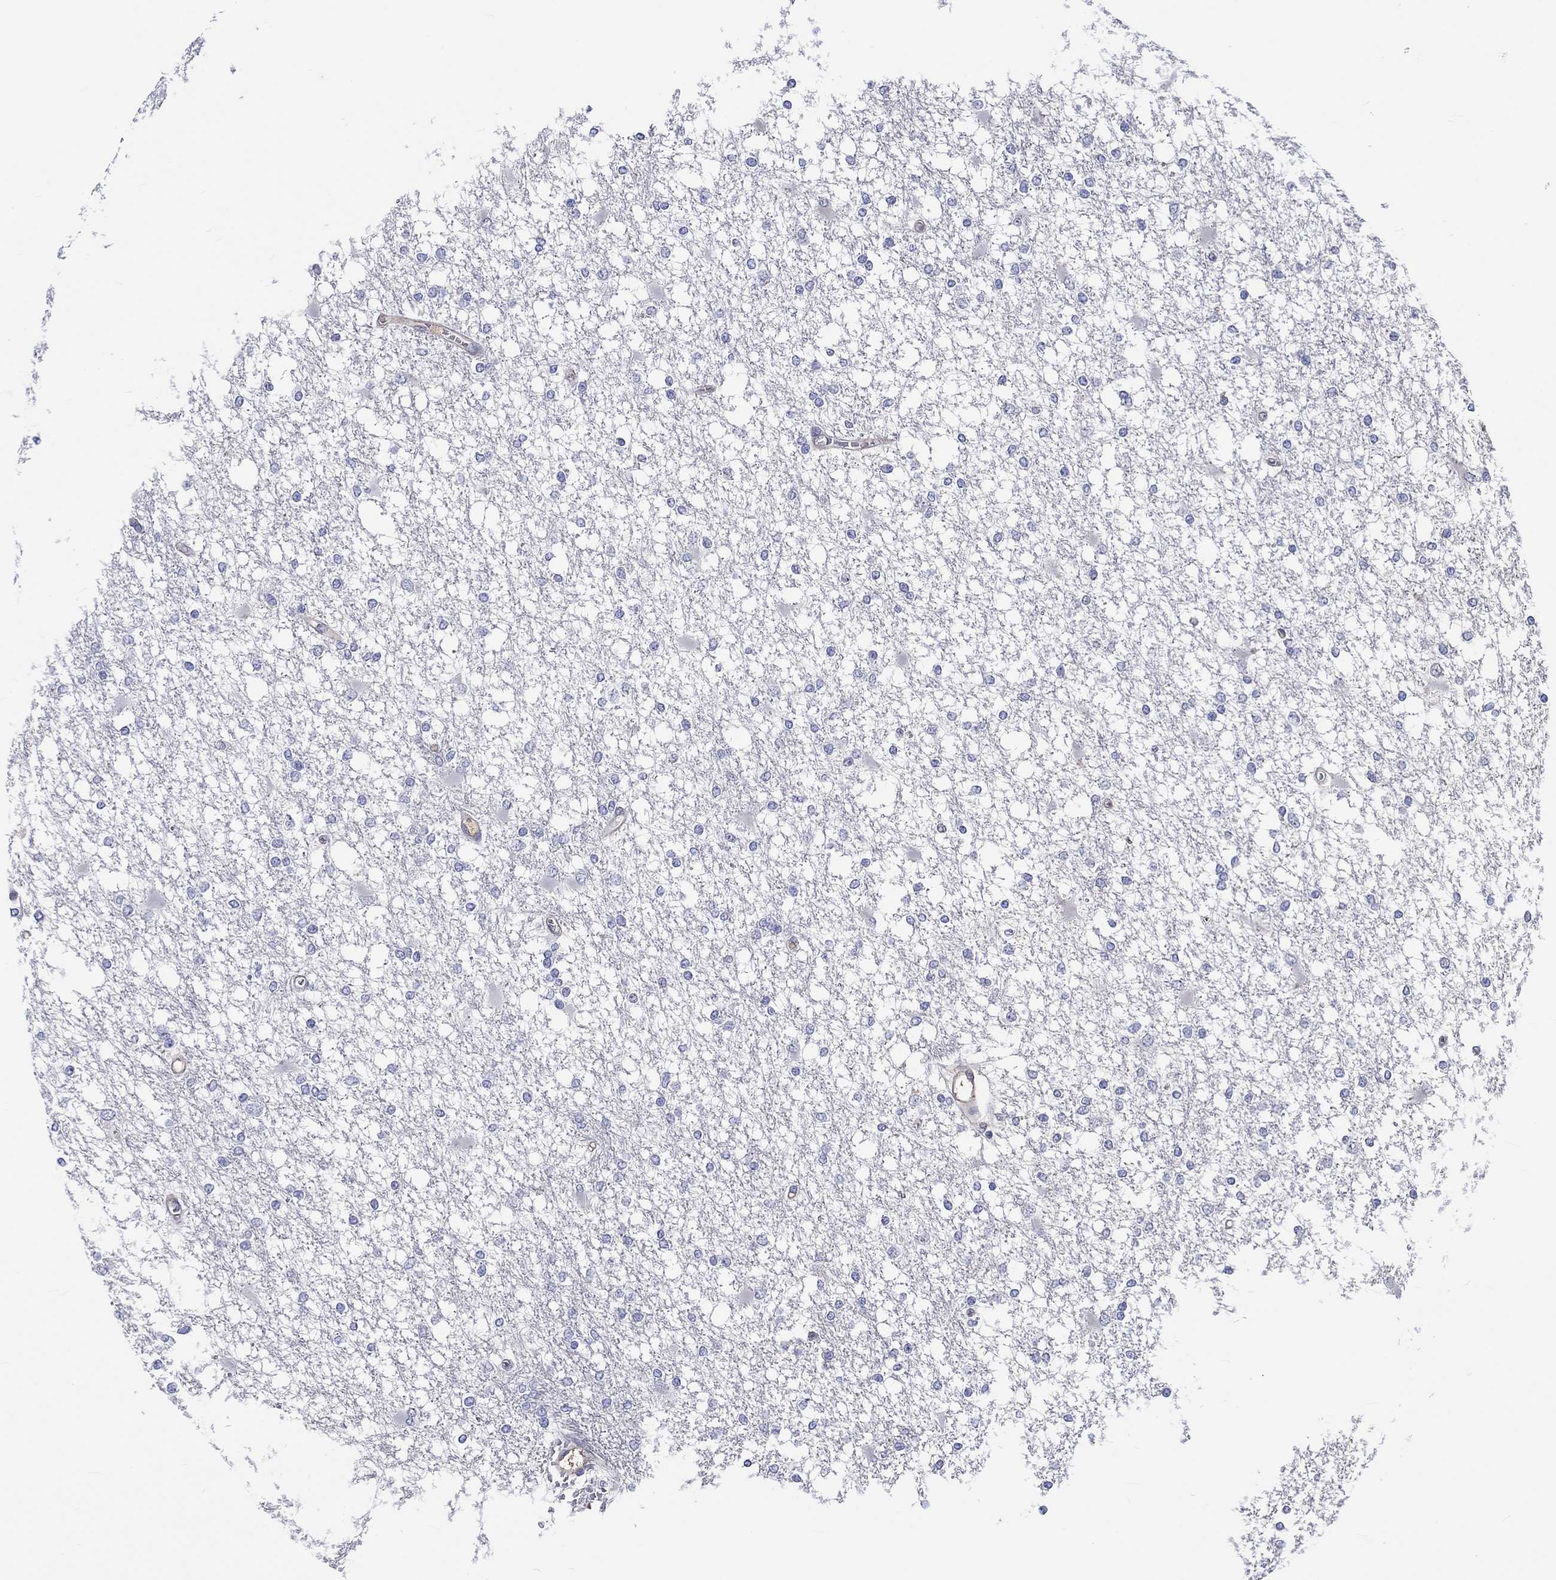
{"staining": {"intensity": "negative", "quantity": "none", "location": "none"}, "tissue": "glioma", "cell_type": "Tumor cells", "image_type": "cancer", "snomed": [{"axis": "morphology", "description": "Glioma, malignant, High grade"}, {"axis": "topography", "description": "Cerebral cortex"}], "caption": "An image of glioma stained for a protein displays no brown staining in tumor cells.", "gene": "CDY2B", "patient": {"sex": "male", "age": 79}}